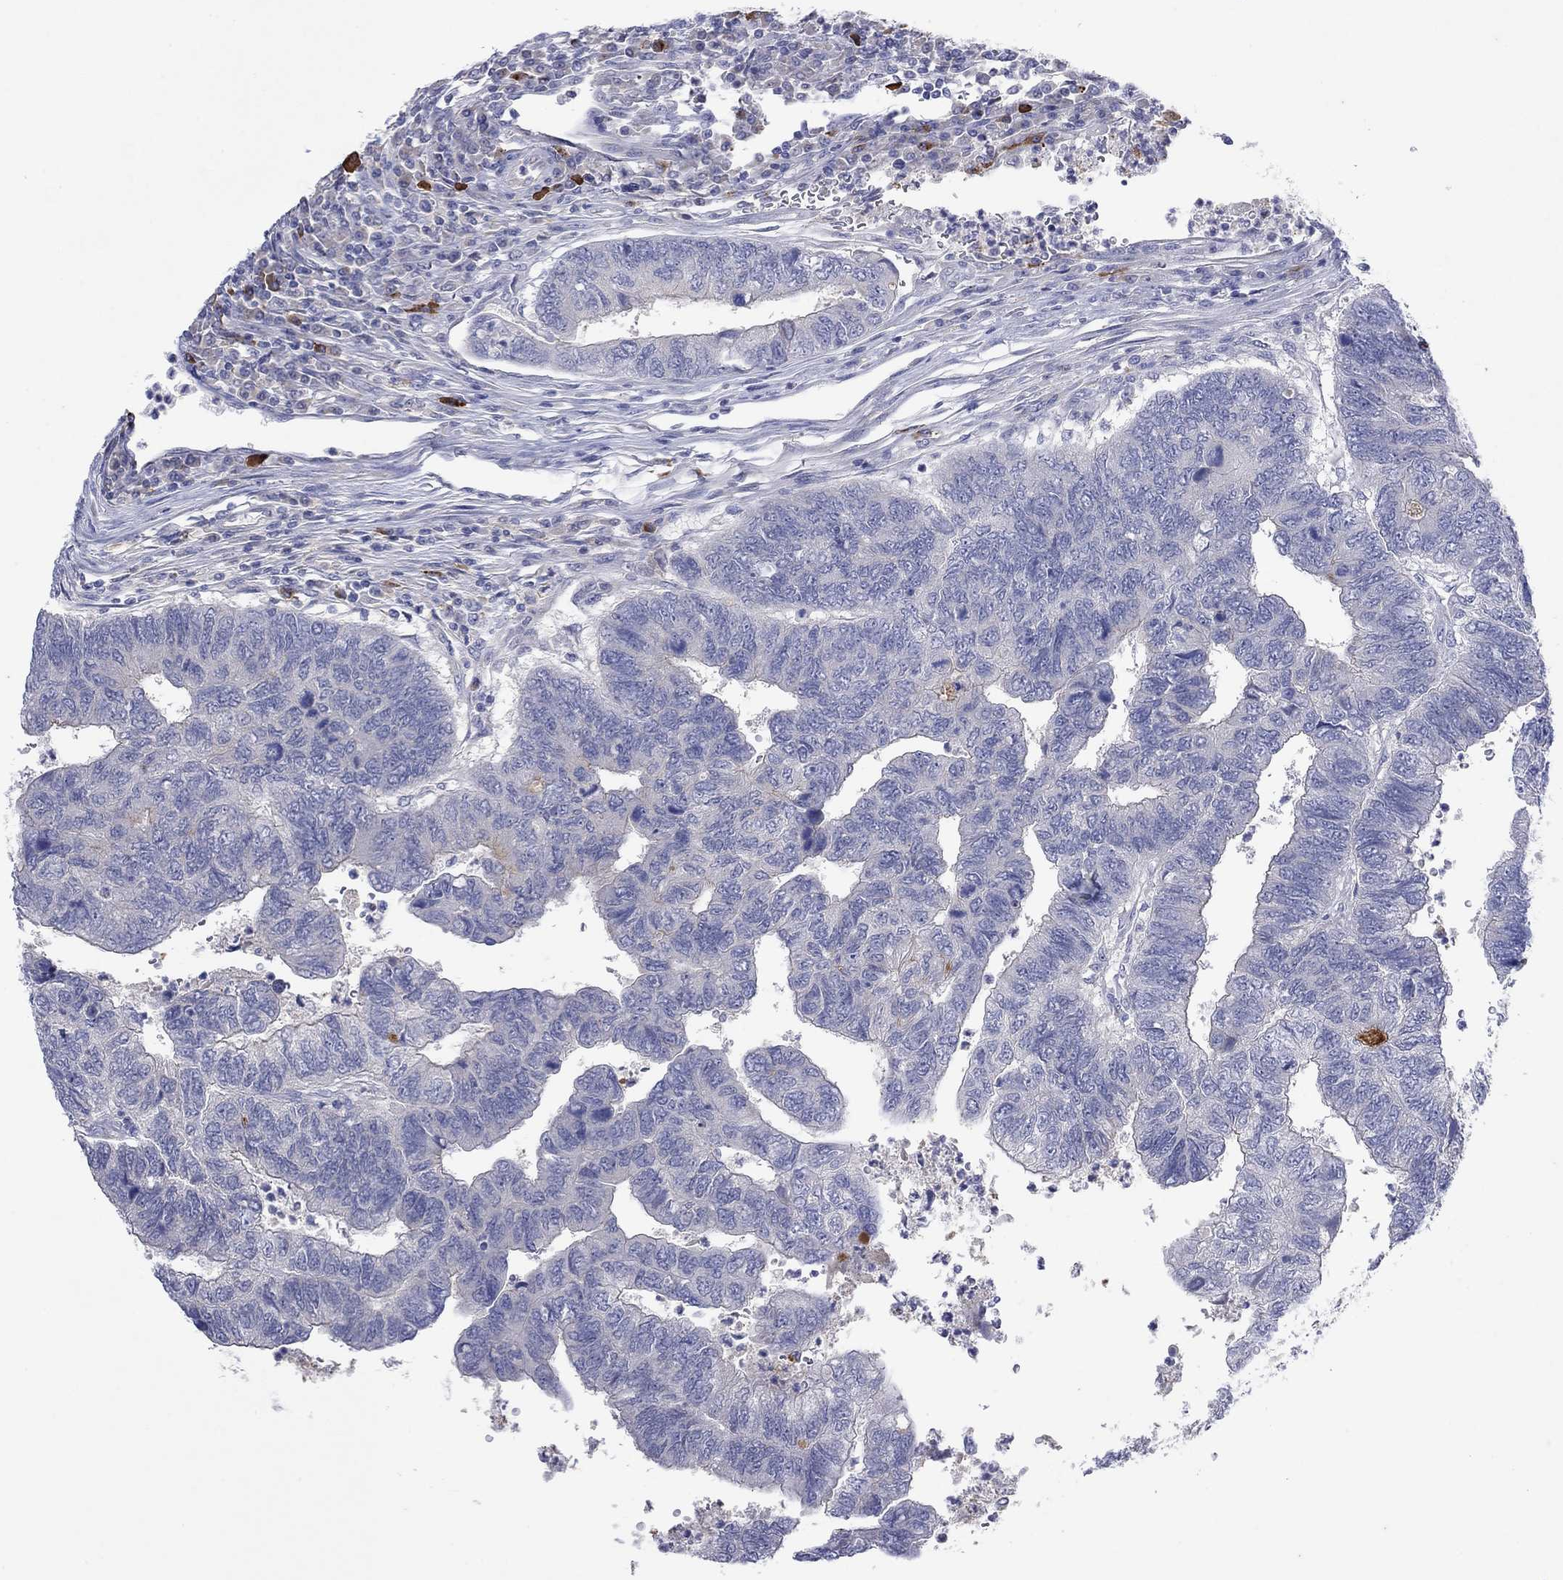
{"staining": {"intensity": "negative", "quantity": "none", "location": "none"}, "tissue": "colorectal cancer", "cell_type": "Tumor cells", "image_type": "cancer", "snomed": [{"axis": "morphology", "description": "Adenocarcinoma, NOS"}, {"axis": "topography", "description": "Colon"}], "caption": "This micrograph is of adenocarcinoma (colorectal) stained with IHC to label a protein in brown with the nuclei are counter-stained blue. There is no staining in tumor cells.", "gene": "PLCL2", "patient": {"sex": "female", "age": 67}}